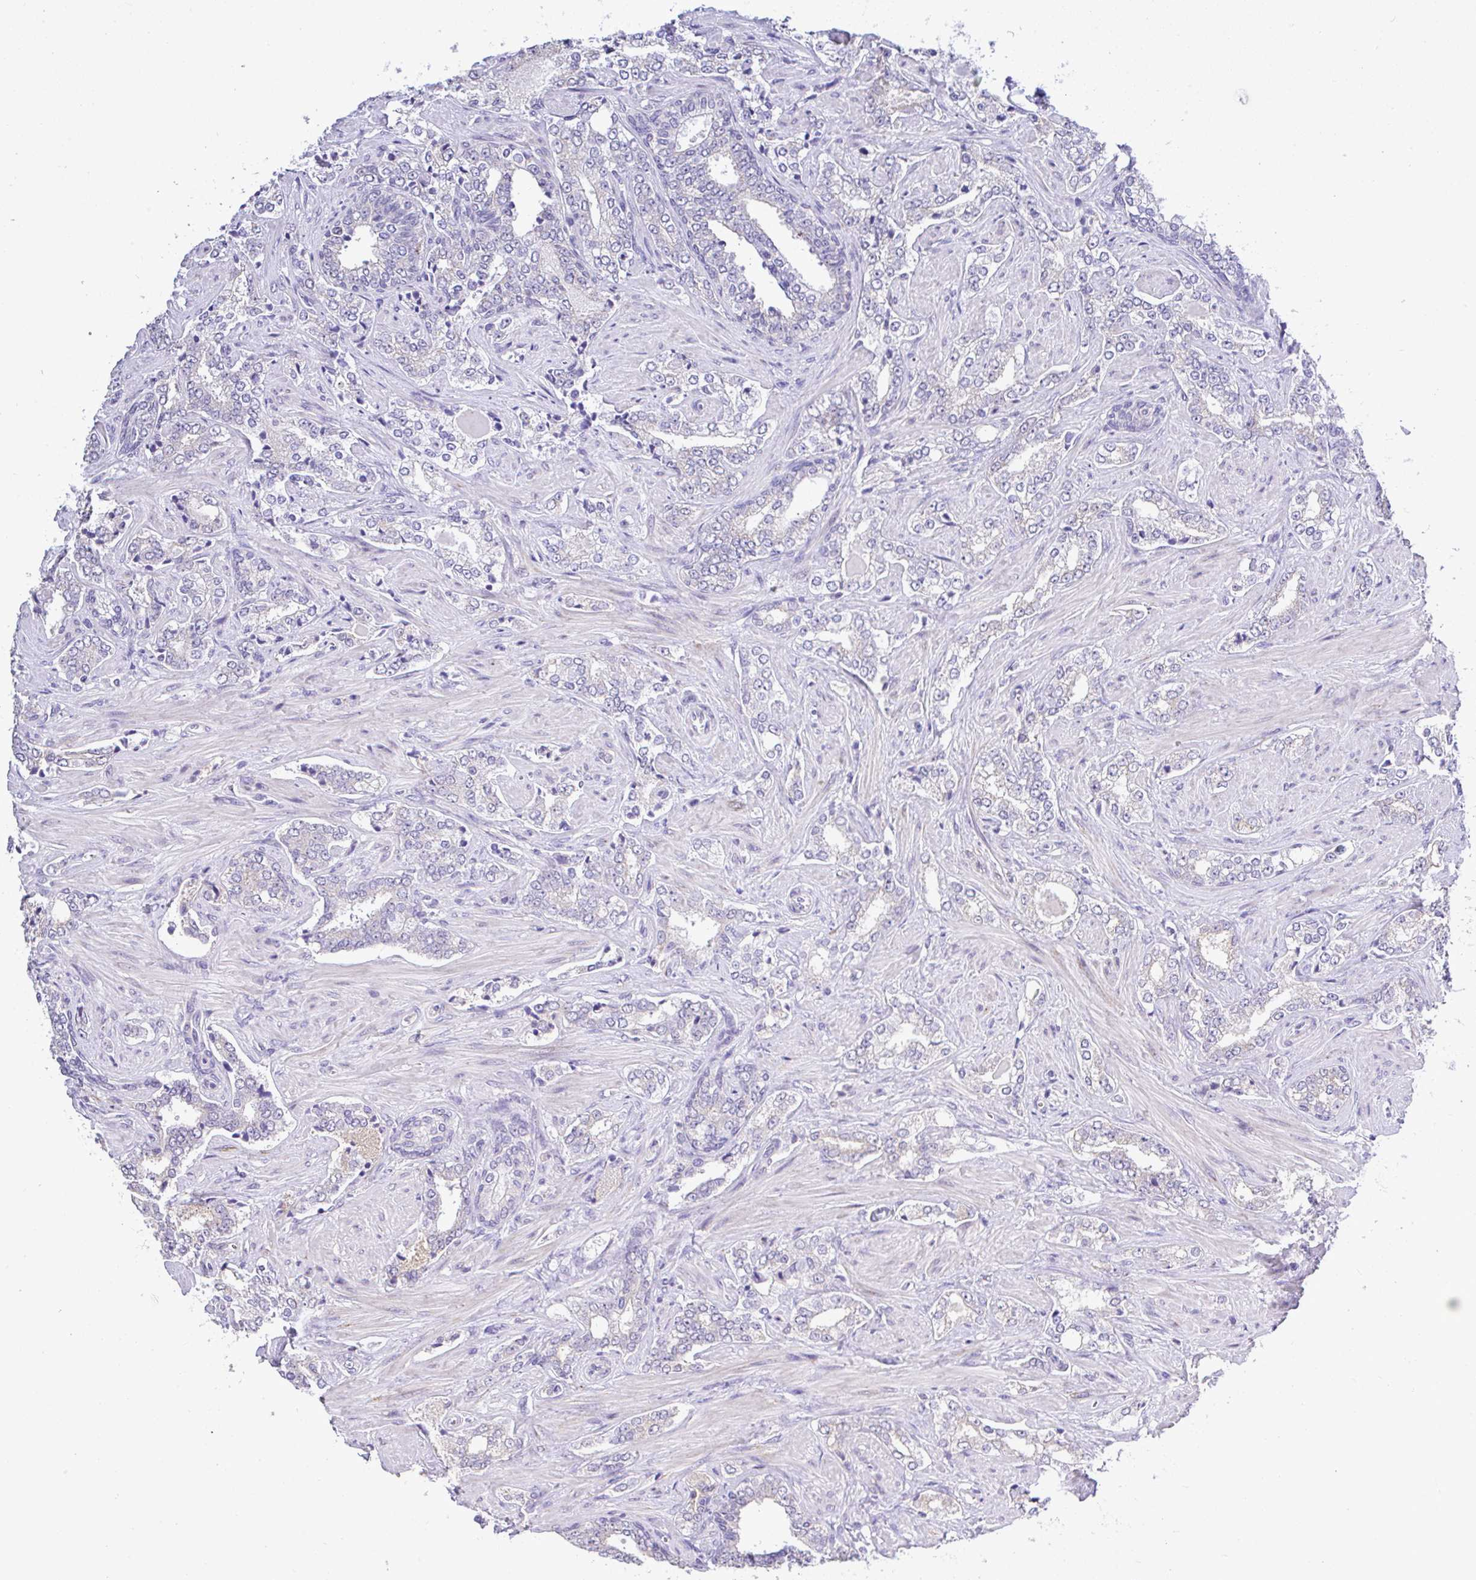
{"staining": {"intensity": "negative", "quantity": "none", "location": "none"}, "tissue": "prostate cancer", "cell_type": "Tumor cells", "image_type": "cancer", "snomed": [{"axis": "morphology", "description": "Adenocarcinoma, High grade"}, {"axis": "topography", "description": "Prostate"}], "caption": "Immunohistochemical staining of high-grade adenocarcinoma (prostate) demonstrates no significant staining in tumor cells. The staining is performed using DAB brown chromogen with nuclei counter-stained in using hematoxylin.", "gene": "CTU1", "patient": {"sex": "male", "age": 60}}